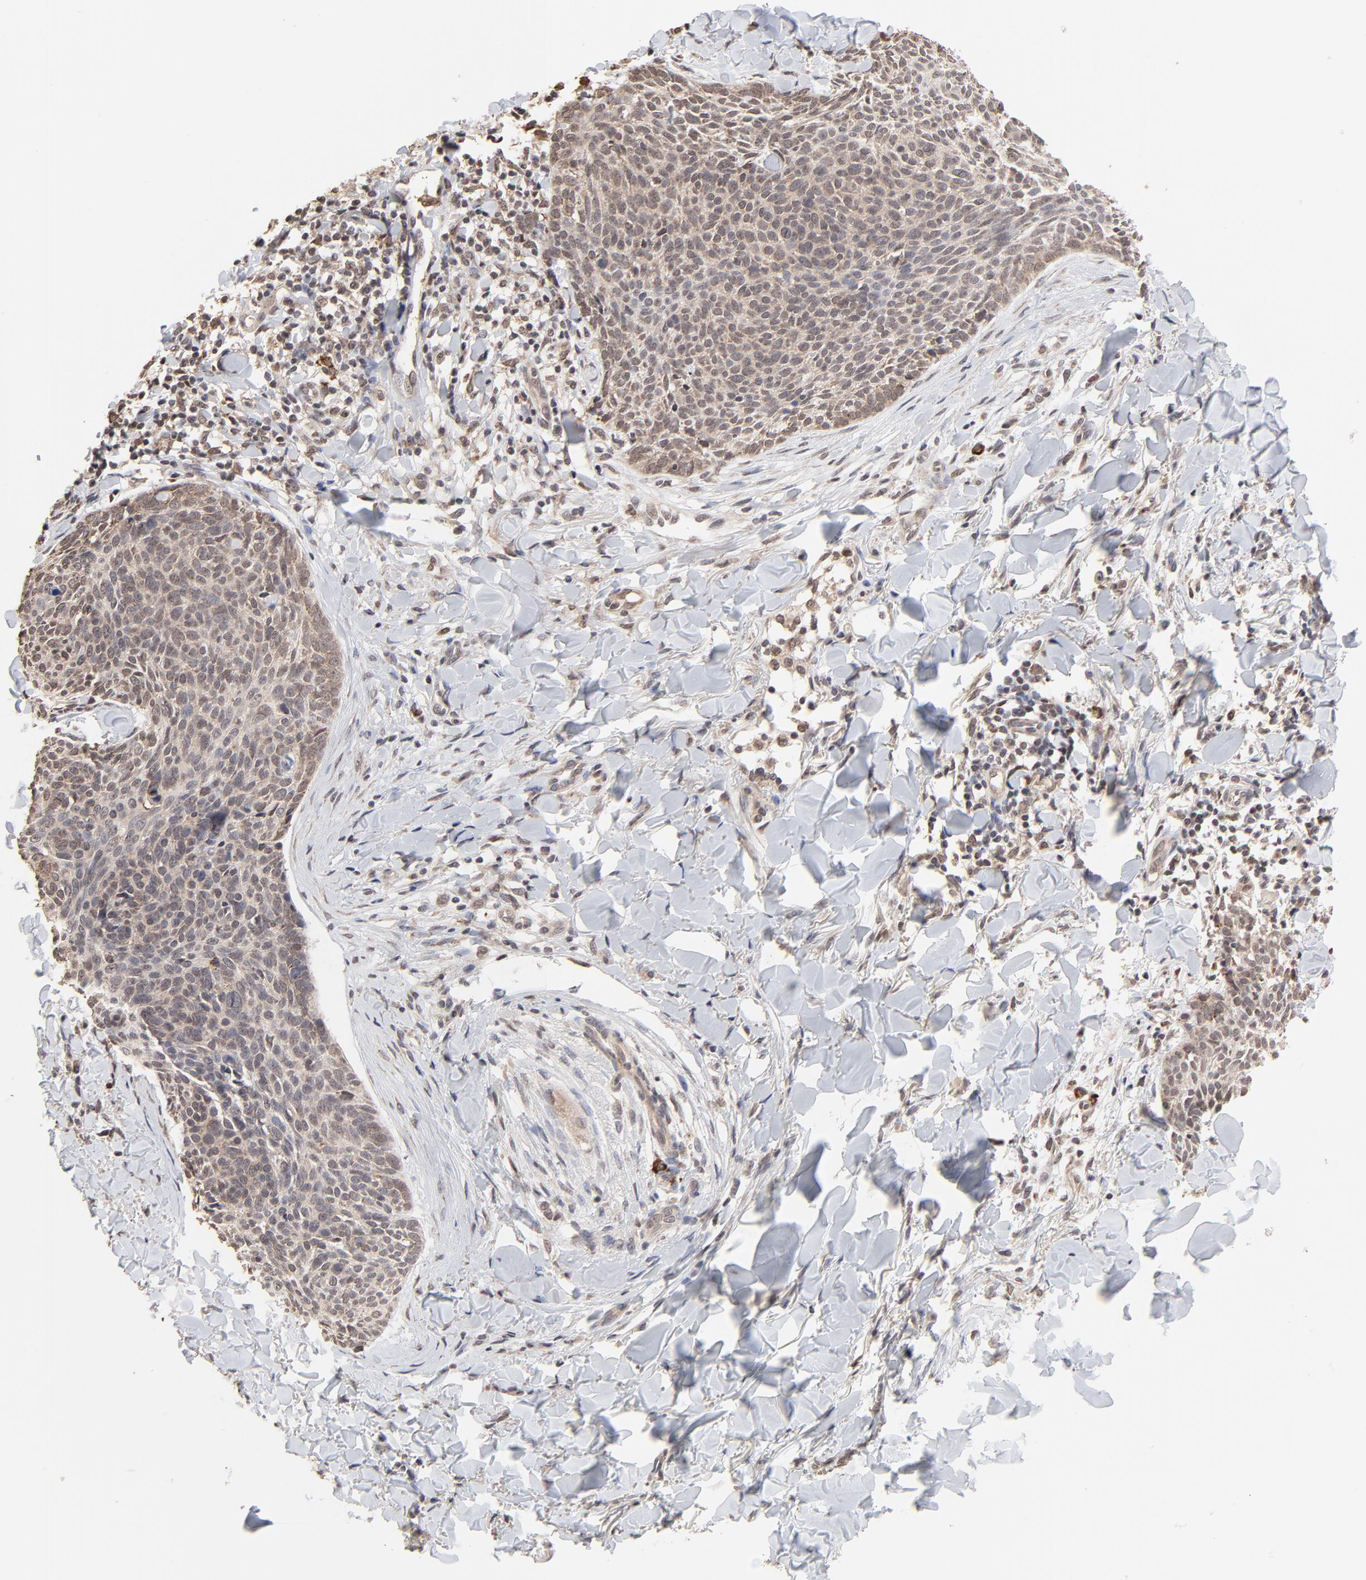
{"staining": {"intensity": "weak", "quantity": ">75%", "location": "cytoplasmic/membranous"}, "tissue": "skin cancer", "cell_type": "Tumor cells", "image_type": "cancer", "snomed": [{"axis": "morphology", "description": "Normal tissue, NOS"}, {"axis": "morphology", "description": "Basal cell carcinoma"}, {"axis": "topography", "description": "Skin"}], "caption": "High-power microscopy captured an IHC photomicrograph of skin cancer, revealing weak cytoplasmic/membranous positivity in approximately >75% of tumor cells.", "gene": "CHM", "patient": {"sex": "female", "age": 57}}